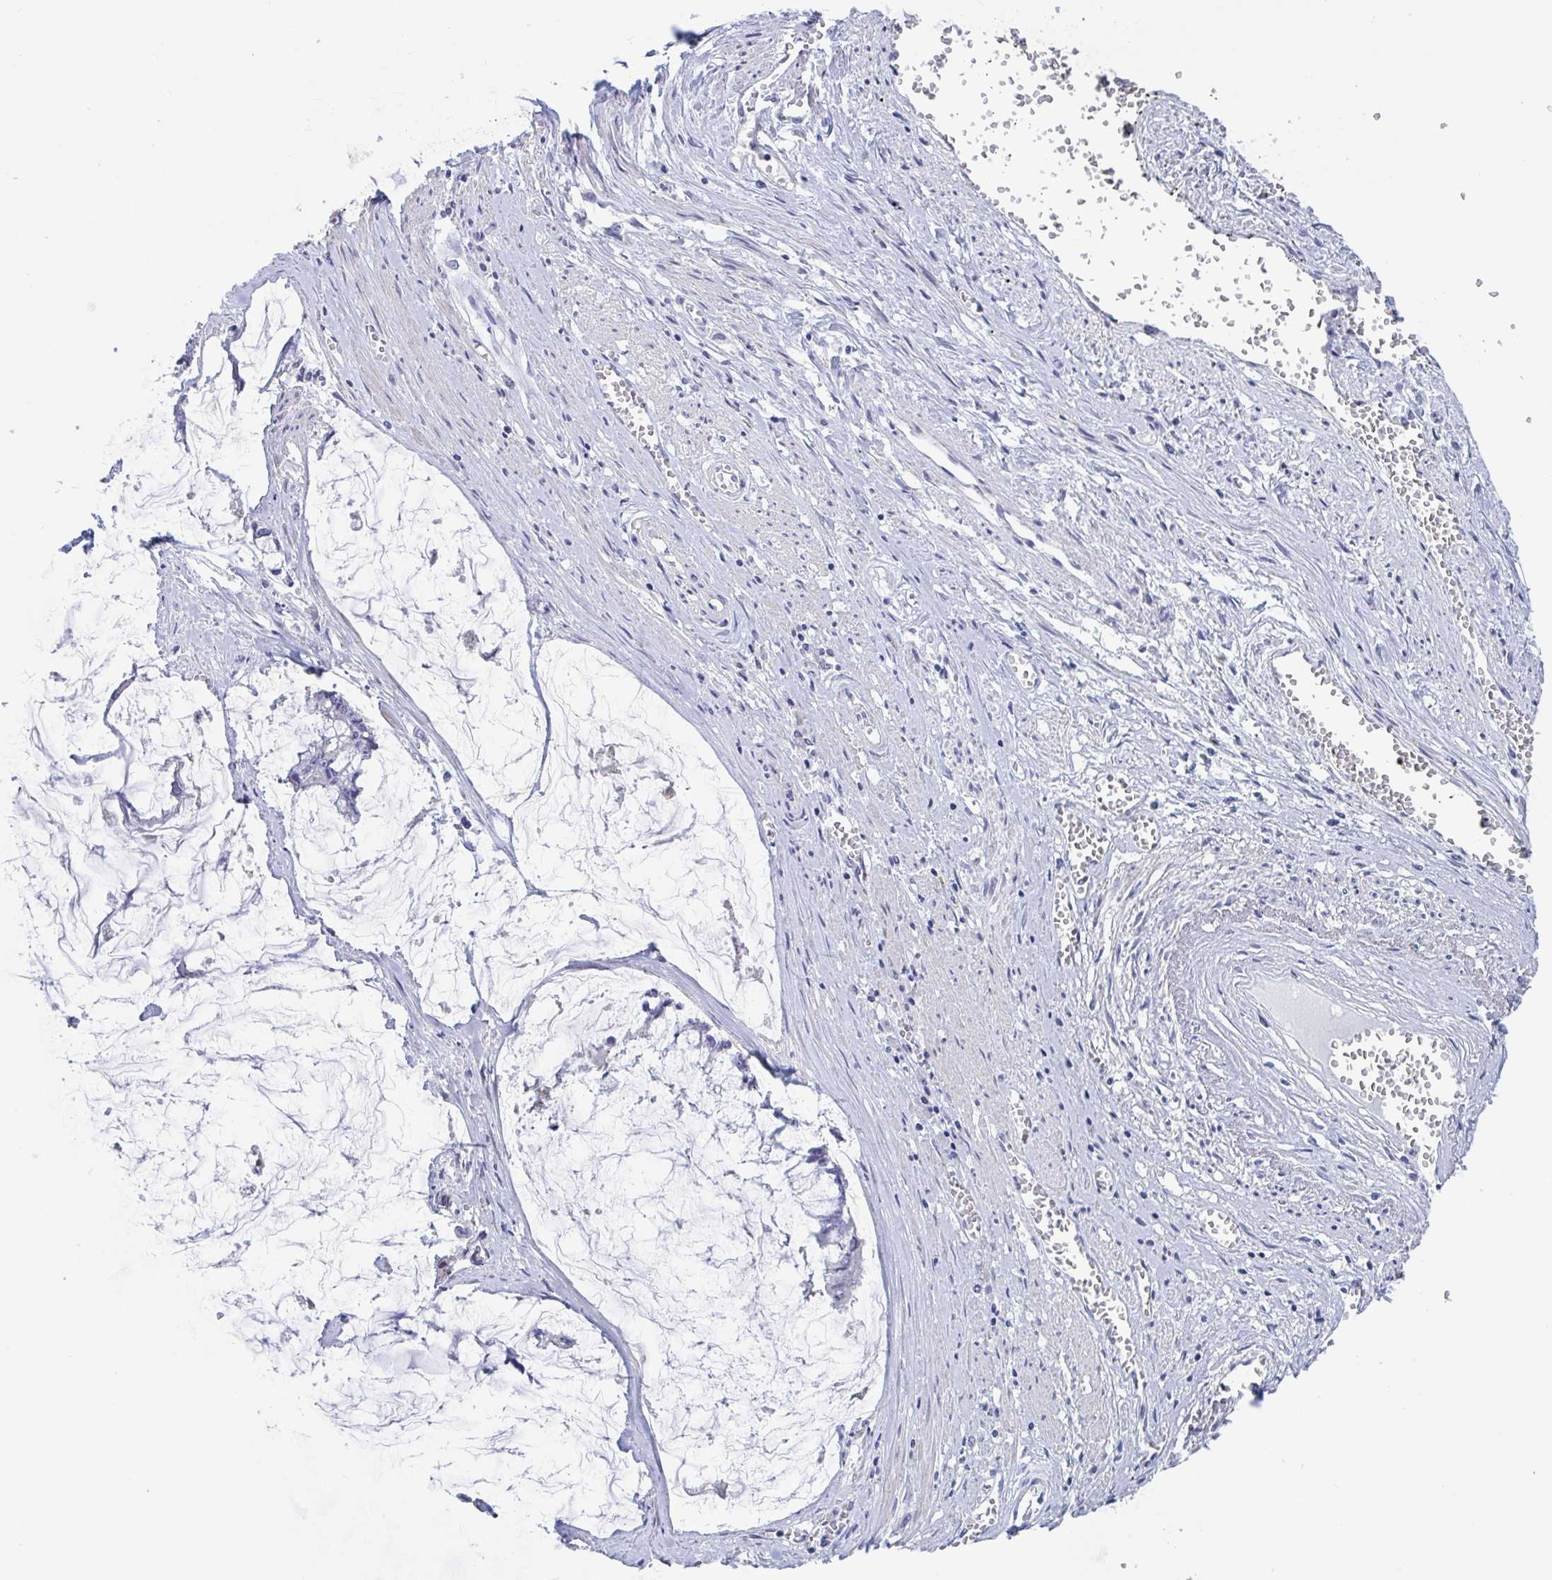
{"staining": {"intensity": "negative", "quantity": "none", "location": "none"}, "tissue": "ovarian cancer", "cell_type": "Tumor cells", "image_type": "cancer", "snomed": [{"axis": "morphology", "description": "Cystadenocarcinoma, mucinous, NOS"}, {"axis": "topography", "description": "Ovary"}], "caption": "Histopathology image shows no significant protein staining in tumor cells of ovarian cancer.", "gene": "ST14", "patient": {"sex": "female", "age": 90}}